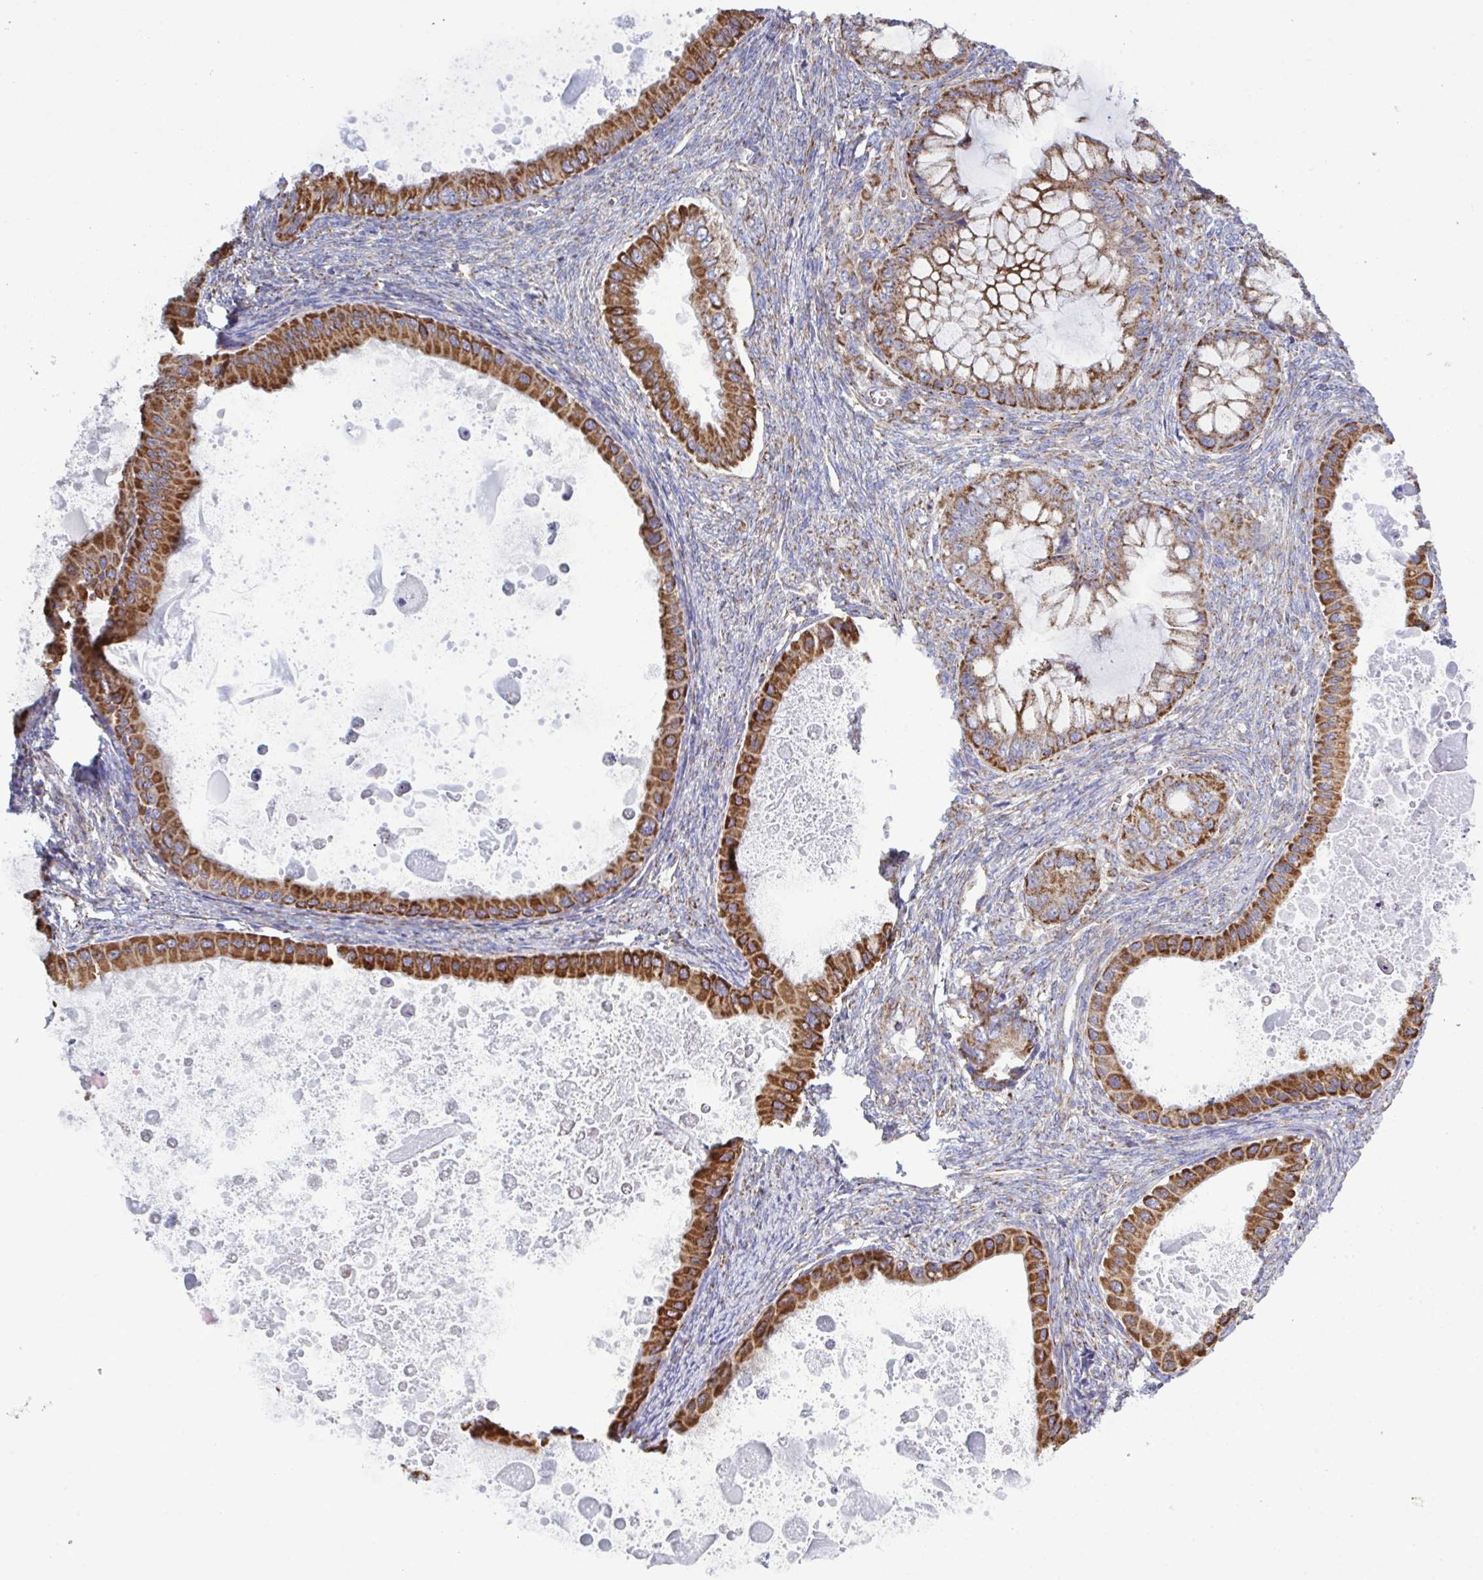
{"staining": {"intensity": "strong", "quantity": "25%-75%", "location": "cytoplasmic/membranous"}, "tissue": "ovarian cancer", "cell_type": "Tumor cells", "image_type": "cancer", "snomed": [{"axis": "morphology", "description": "Cystadenocarcinoma, mucinous, NOS"}, {"axis": "topography", "description": "Ovary"}], "caption": "Immunohistochemical staining of ovarian mucinous cystadenocarcinoma displays high levels of strong cytoplasmic/membranous staining in about 25%-75% of tumor cells.", "gene": "CSDE1", "patient": {"sex": "female", "age": 64}}